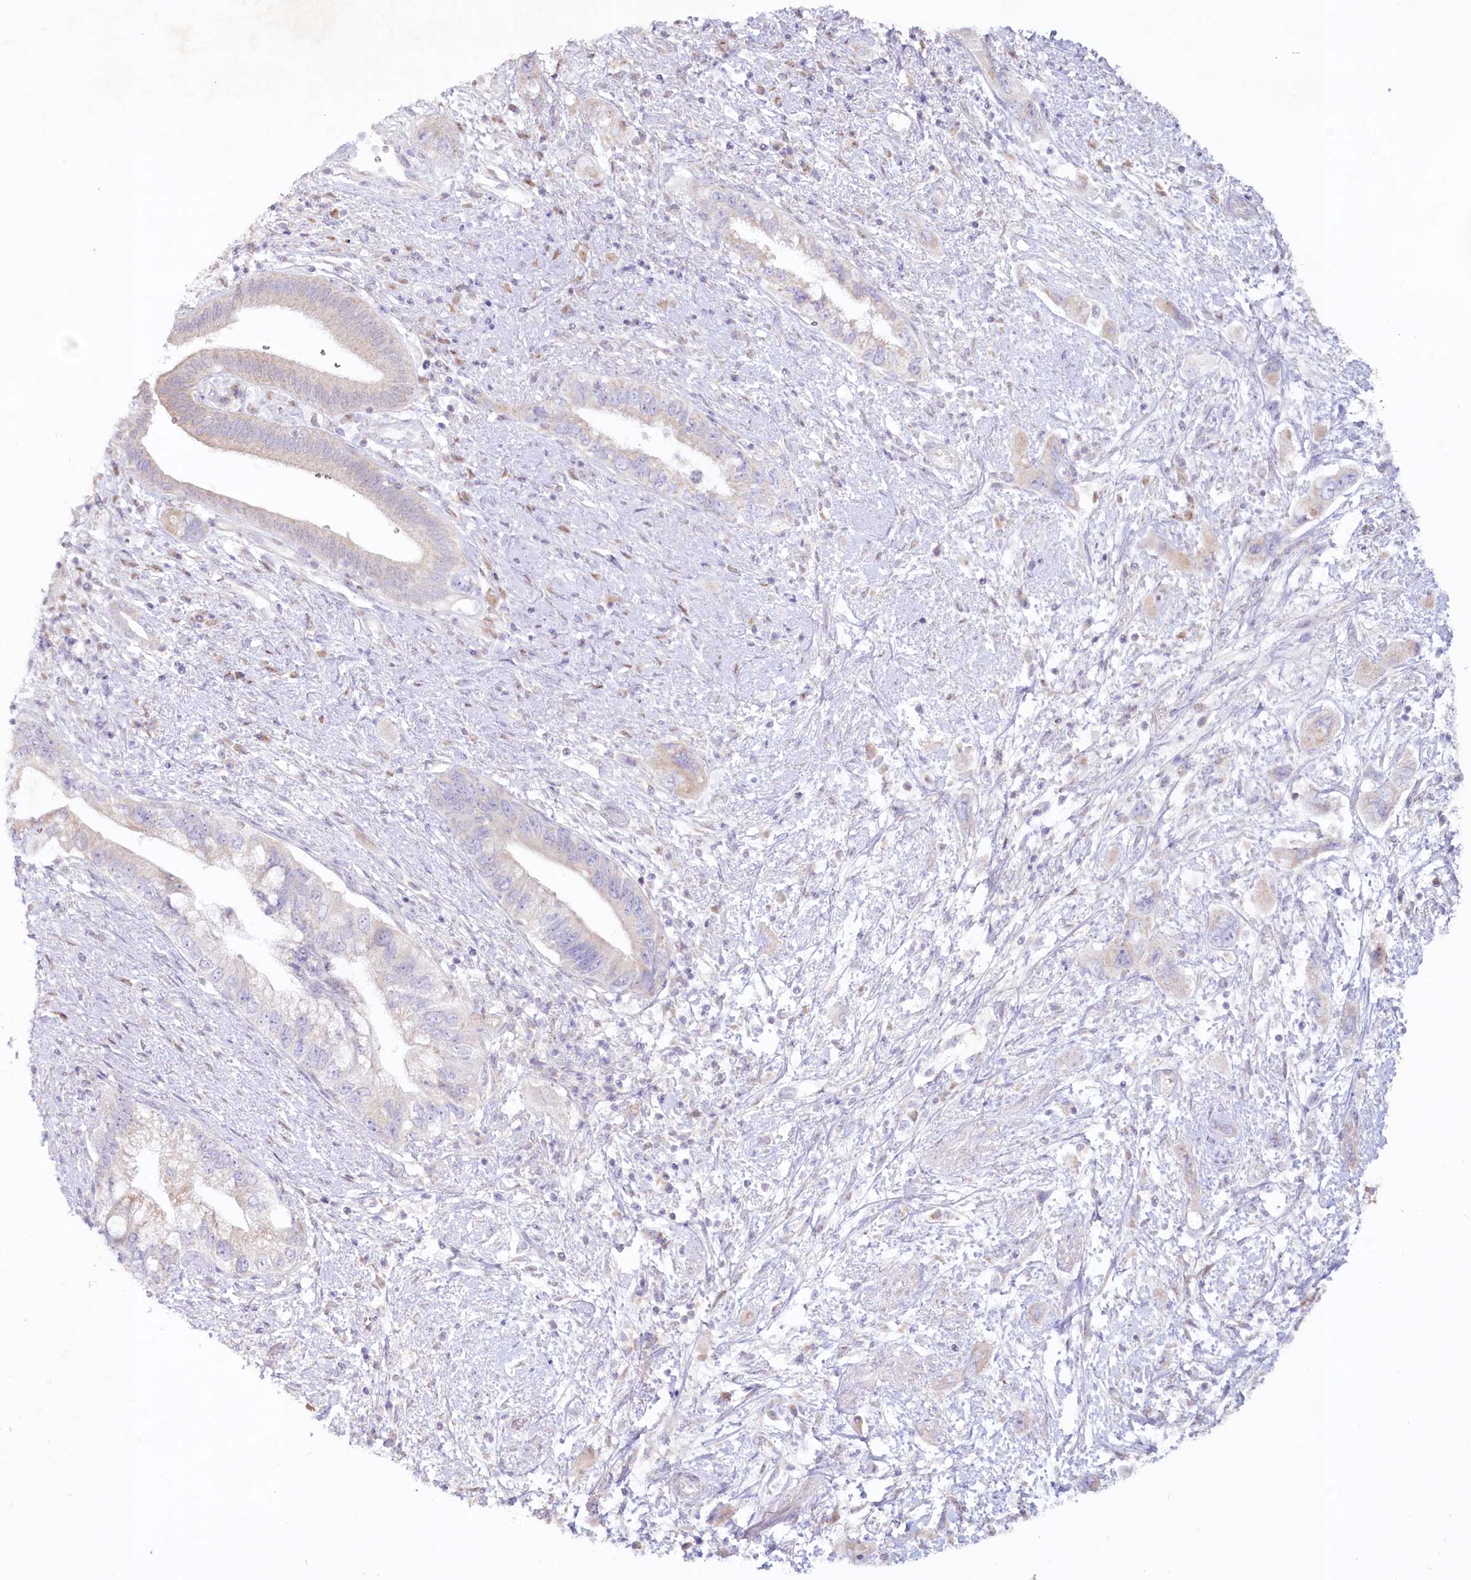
{"staining": {"intensity": "weak", "quantity": "<25%", "location": "cytoplasmic/membranous"}, "tissue": "pancreatic cancer", "cell_type": "Tumor cells", "image_type": "cancer", "snomed": [{"axis": "morphology", "description": "Adenocarcinoma, NOS"}, {"axis": "topography", "description": "Pancreas"}], "caption": "Adenocarcinoma (pancreatic) was stained to show a protein in brown. There is no significant positivity in tumor cells.", "gene": "PSAPL1", "patient": {"sex": "female", "age": 73}}